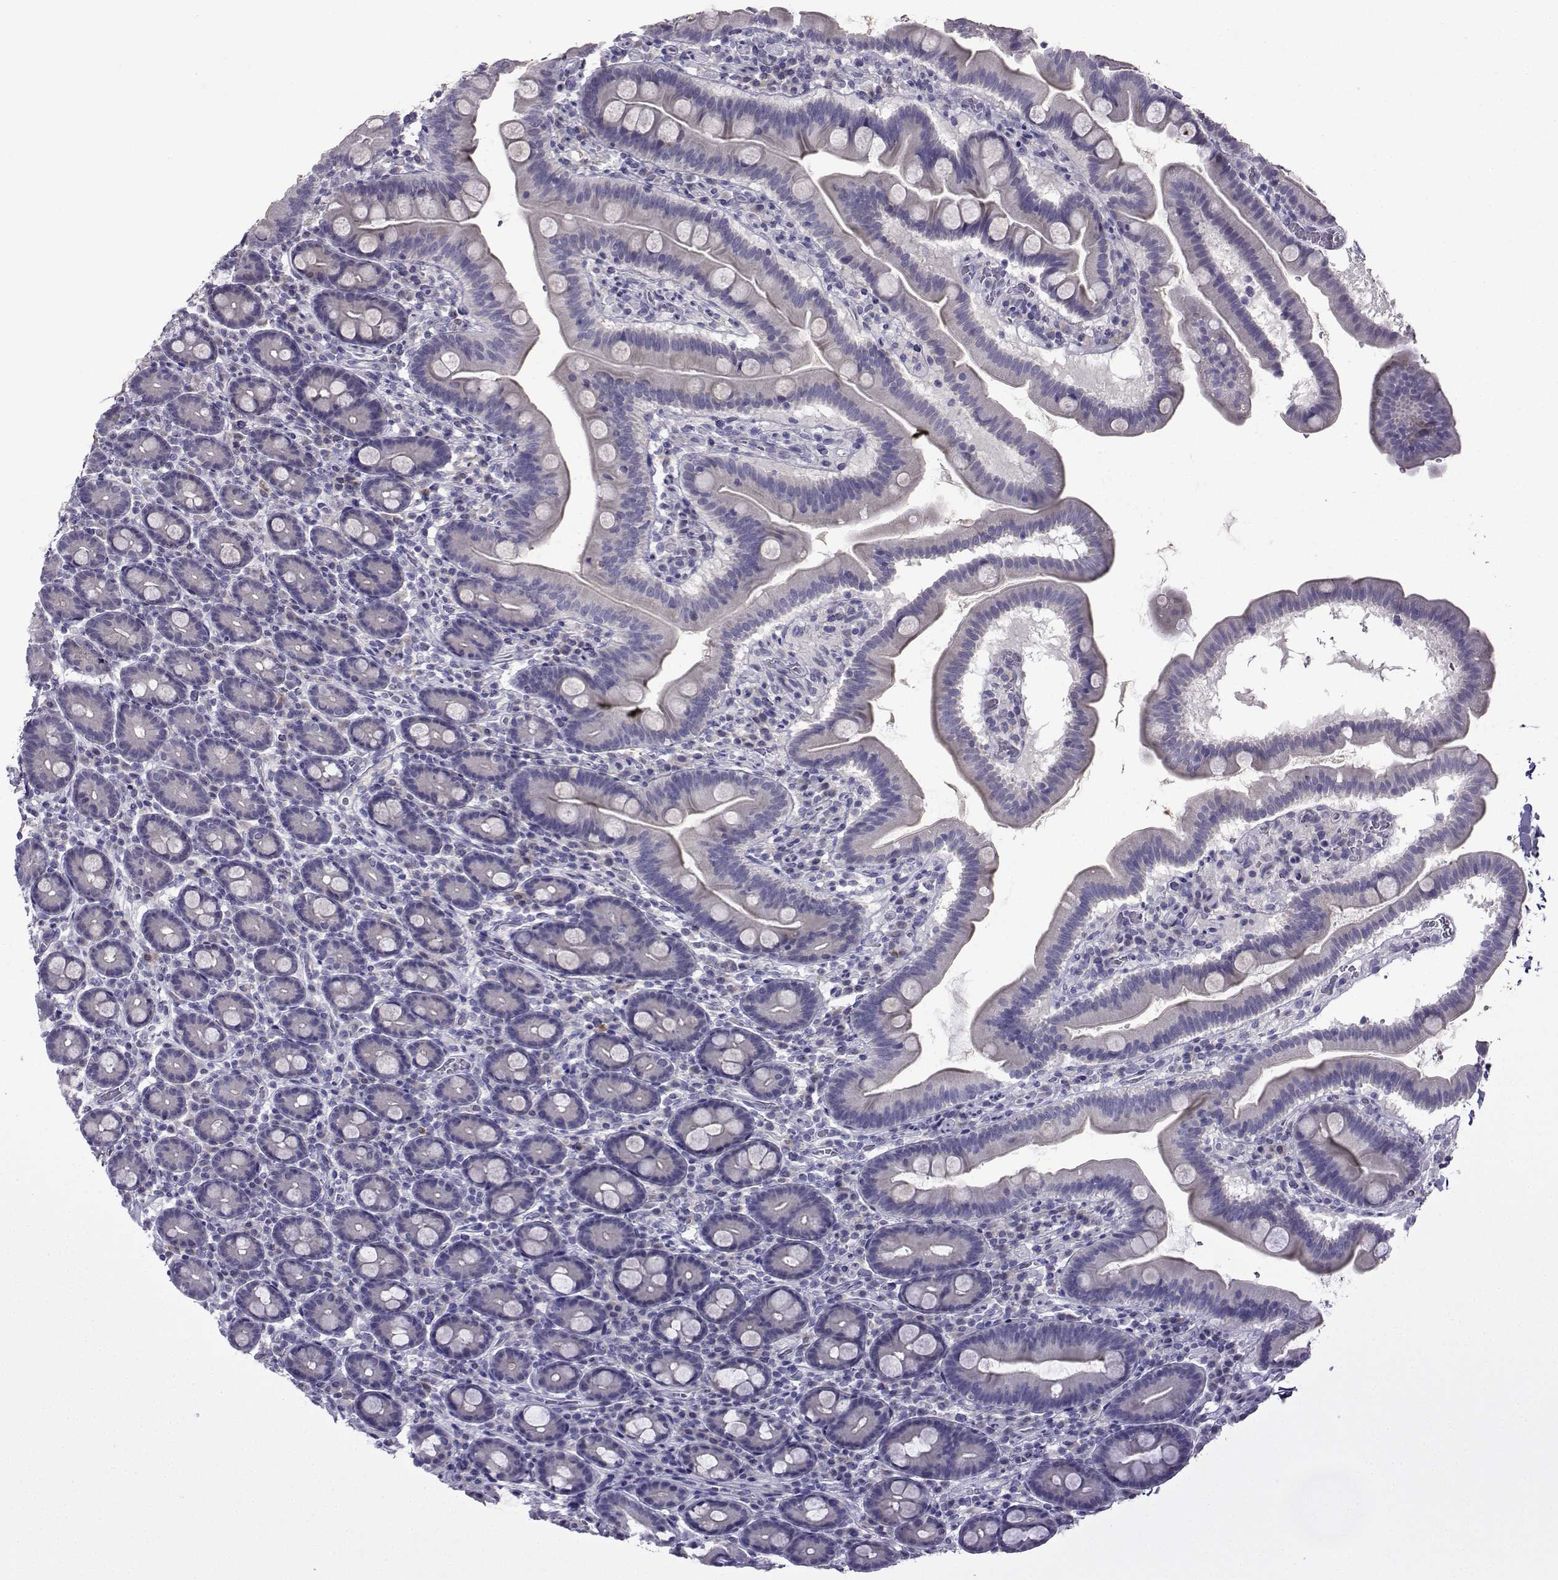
{"staining": {"intensity": "negative", "quantity": "none", "location": "none"}, "tissue": "duodenum", "cell_type": "Glandular cells", "image_type": "normal", "snomed": [{"axis": "morphology", "description": "Normal tissue, NOS"}, {"axis": "topography", "description": "Duodenum"}], "caption": "Immunohistochemistry (IHC) image of unremarkable human duodenum stained for a protein (brown), which demonstrates no positivity in glandular cells. (Immunohistochemistry, brightfield microscopy, high magnification).", "gene": "CRYBB1", "patient": {"sex": "male", "age": 59}}